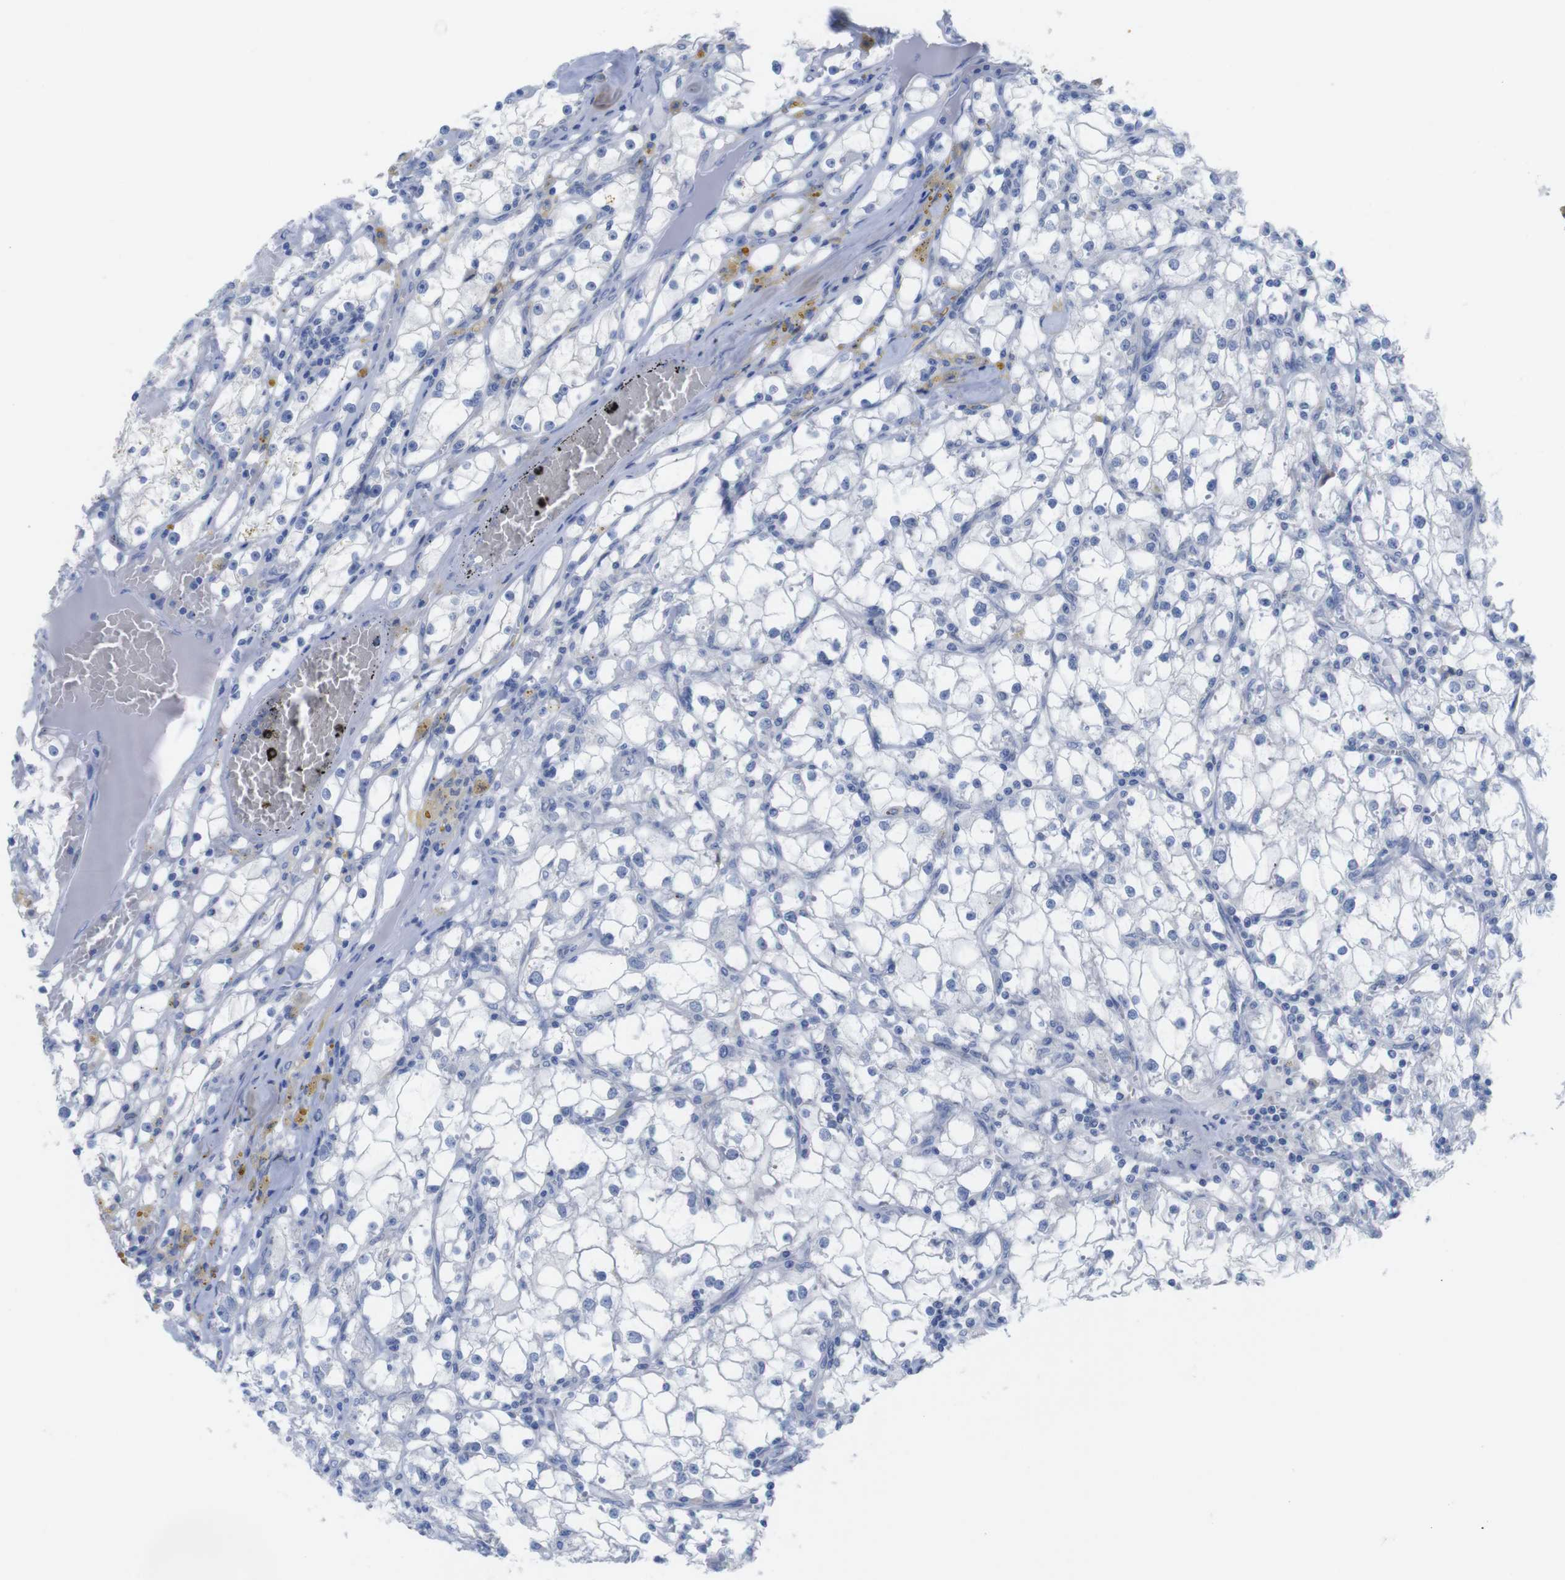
{"staining": {"intensity": "negative", "quantity": "none", "location": "none"}, "tissue": "renal cancer", "cell_type": "Tumor cells", "image_type": "cancer", "snomed": [{"axis": "morphology", "description": "Adenocarcinoma, NOS"}, {"axis": "topography", "description": "Kidney"}], "caption": "Immunohistochemical staining of renal cancer demonstrates no significant positivity in tumor cells.", "gene": "PNMA1", "patient": {"sex": "male", "age": 56}}